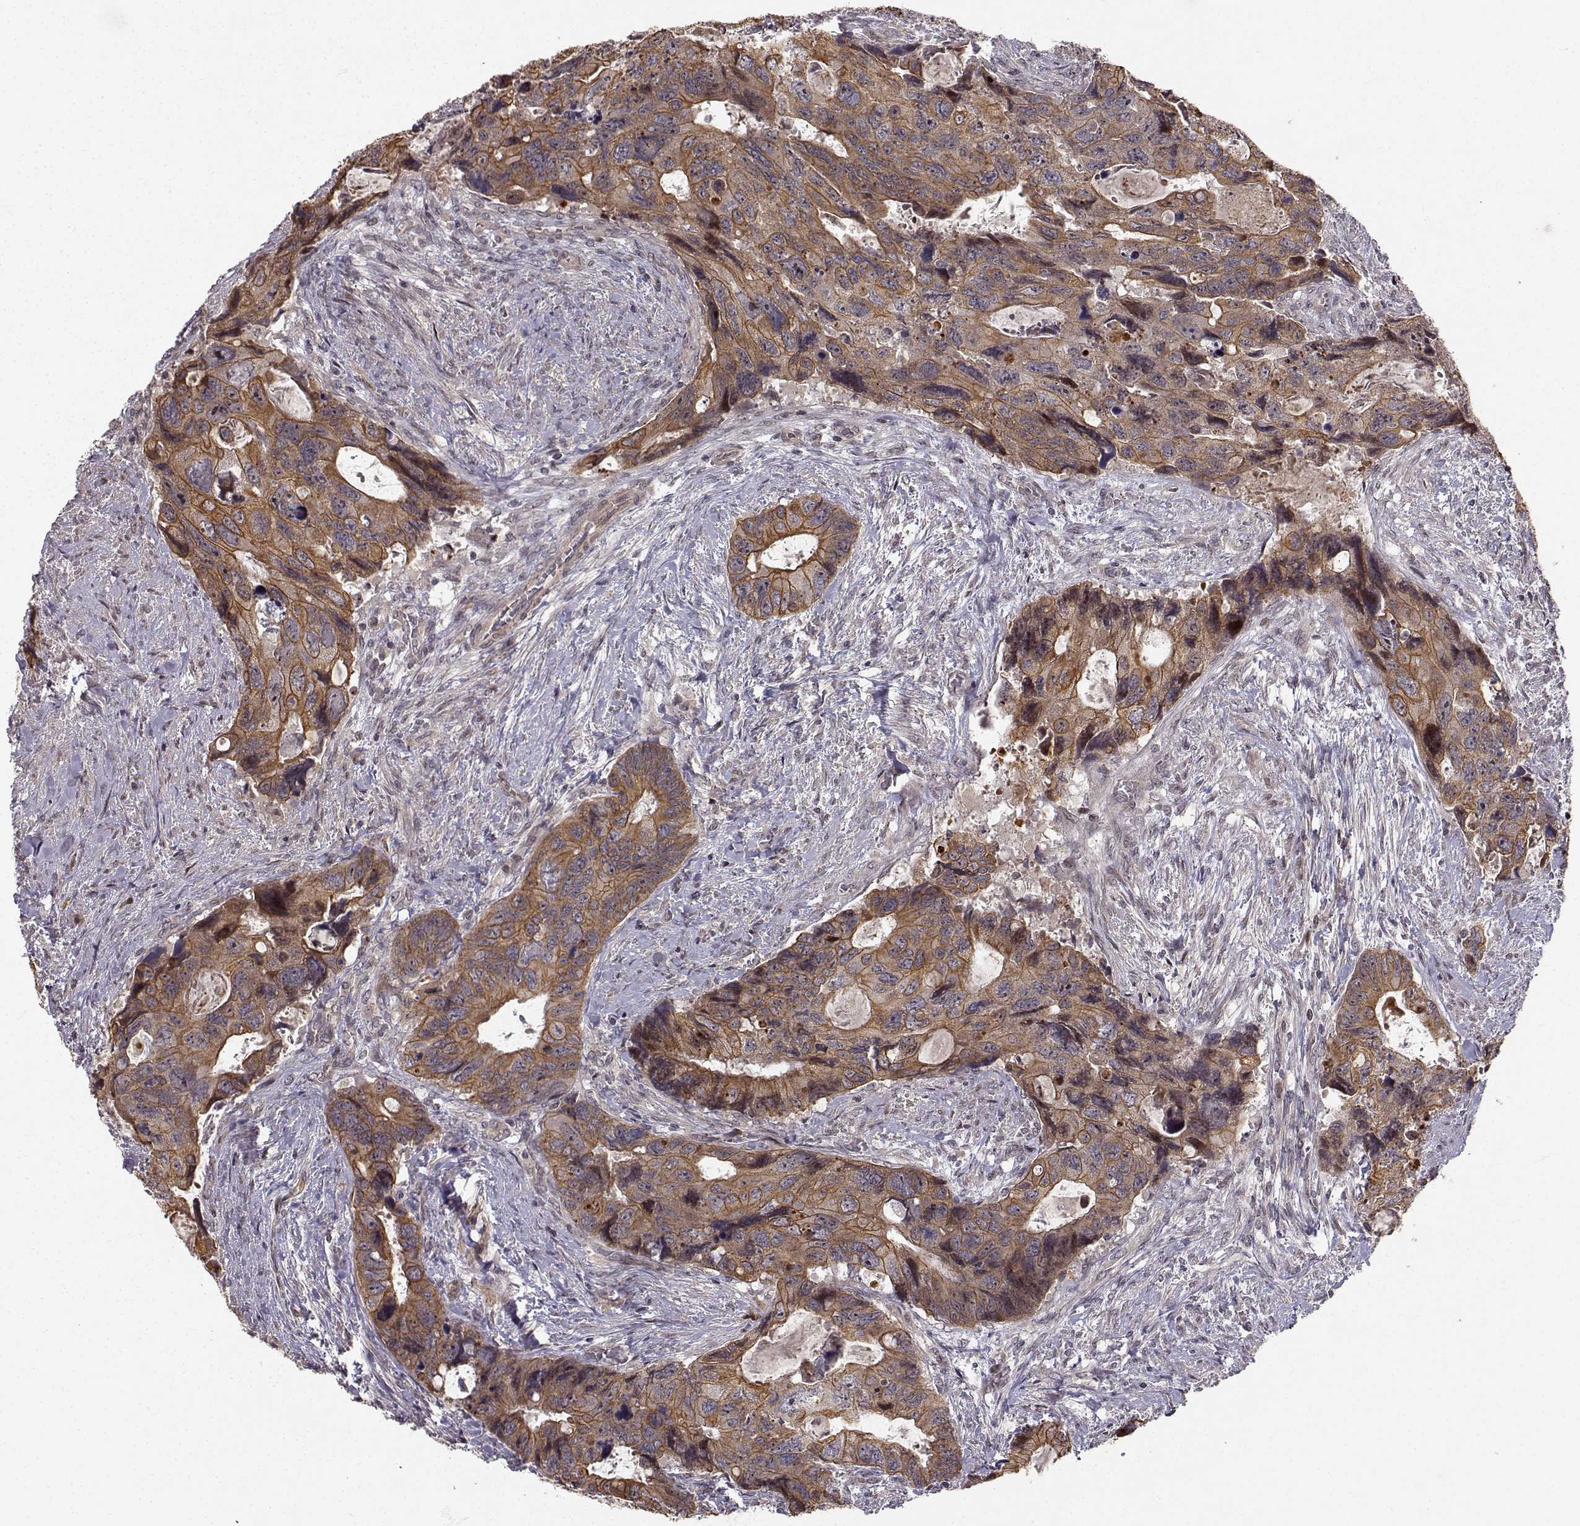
{"staining": {"intensity": "strong", "quantity": "25%-75%", "location": "cytoplasmic/membranous"}, "tissue": "colorectal cancer", "cell_type": "Tumor cells", "image_type": "cancer", "snomed": [{"axis": "morphology", "description": "Adenocarcinoma, NOS"}, {"axis": "topography", "description": "Rectum"}], "caption": "Human colorectal adenocarcinoma stained for a protein (brown) exhibits strong cytoplasmic/membranous positive expression in approximately 25%-75% of tumor cells.", "gene": "APC", "patient": {"sex": "male", "age": 62}}